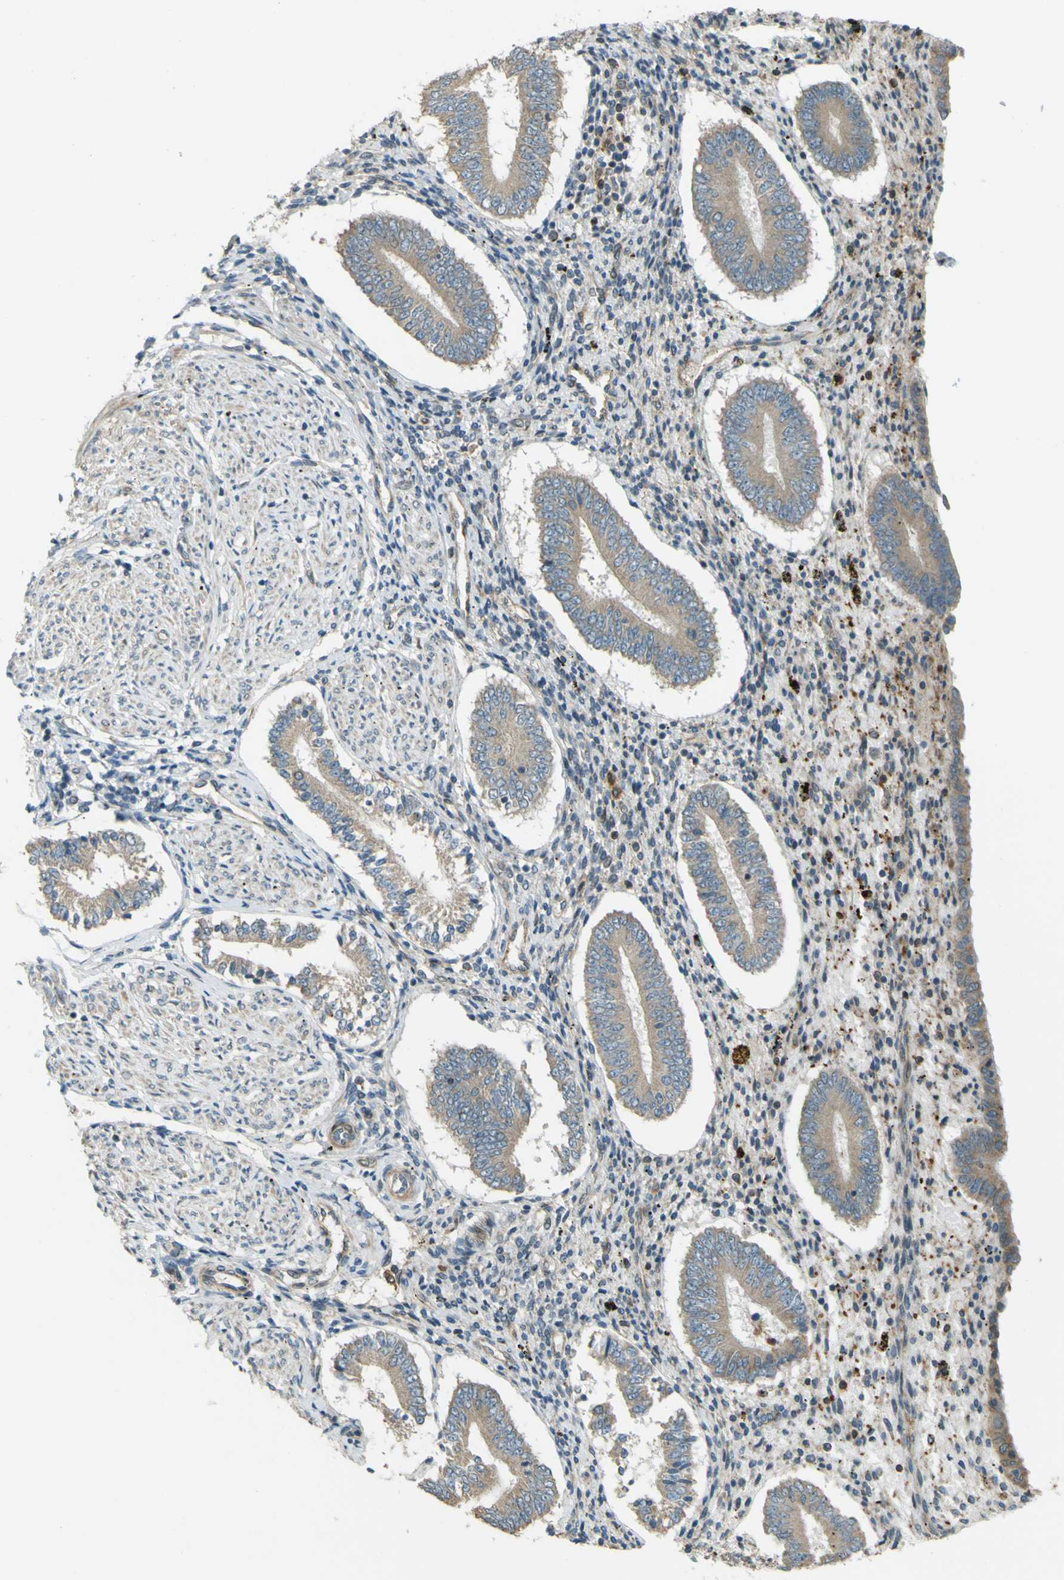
{"staining": {"intensity": "moderate", "quantity": "25%-75%", "location": "cytoplasmic/membranous"}, "tissue": "endometrium", "cell_type": "Cells in endometrial stroma", "image_type": "normal", "snomed": [{"axis": "morphology", "description": "Normal tissue, NOS"}, {"axis": "topography", "description": "Endometrium"}], "caption": "Protein expression analysis of unremarkable human endometrium reveals moderate cytoplasmic/membranous positivity in approximately 25%-75% of cells in endometrial stroma. Nuclei are stained in blue.", "gene": "LPCAT1", "patient": {"sex": "female", "age": 42}}